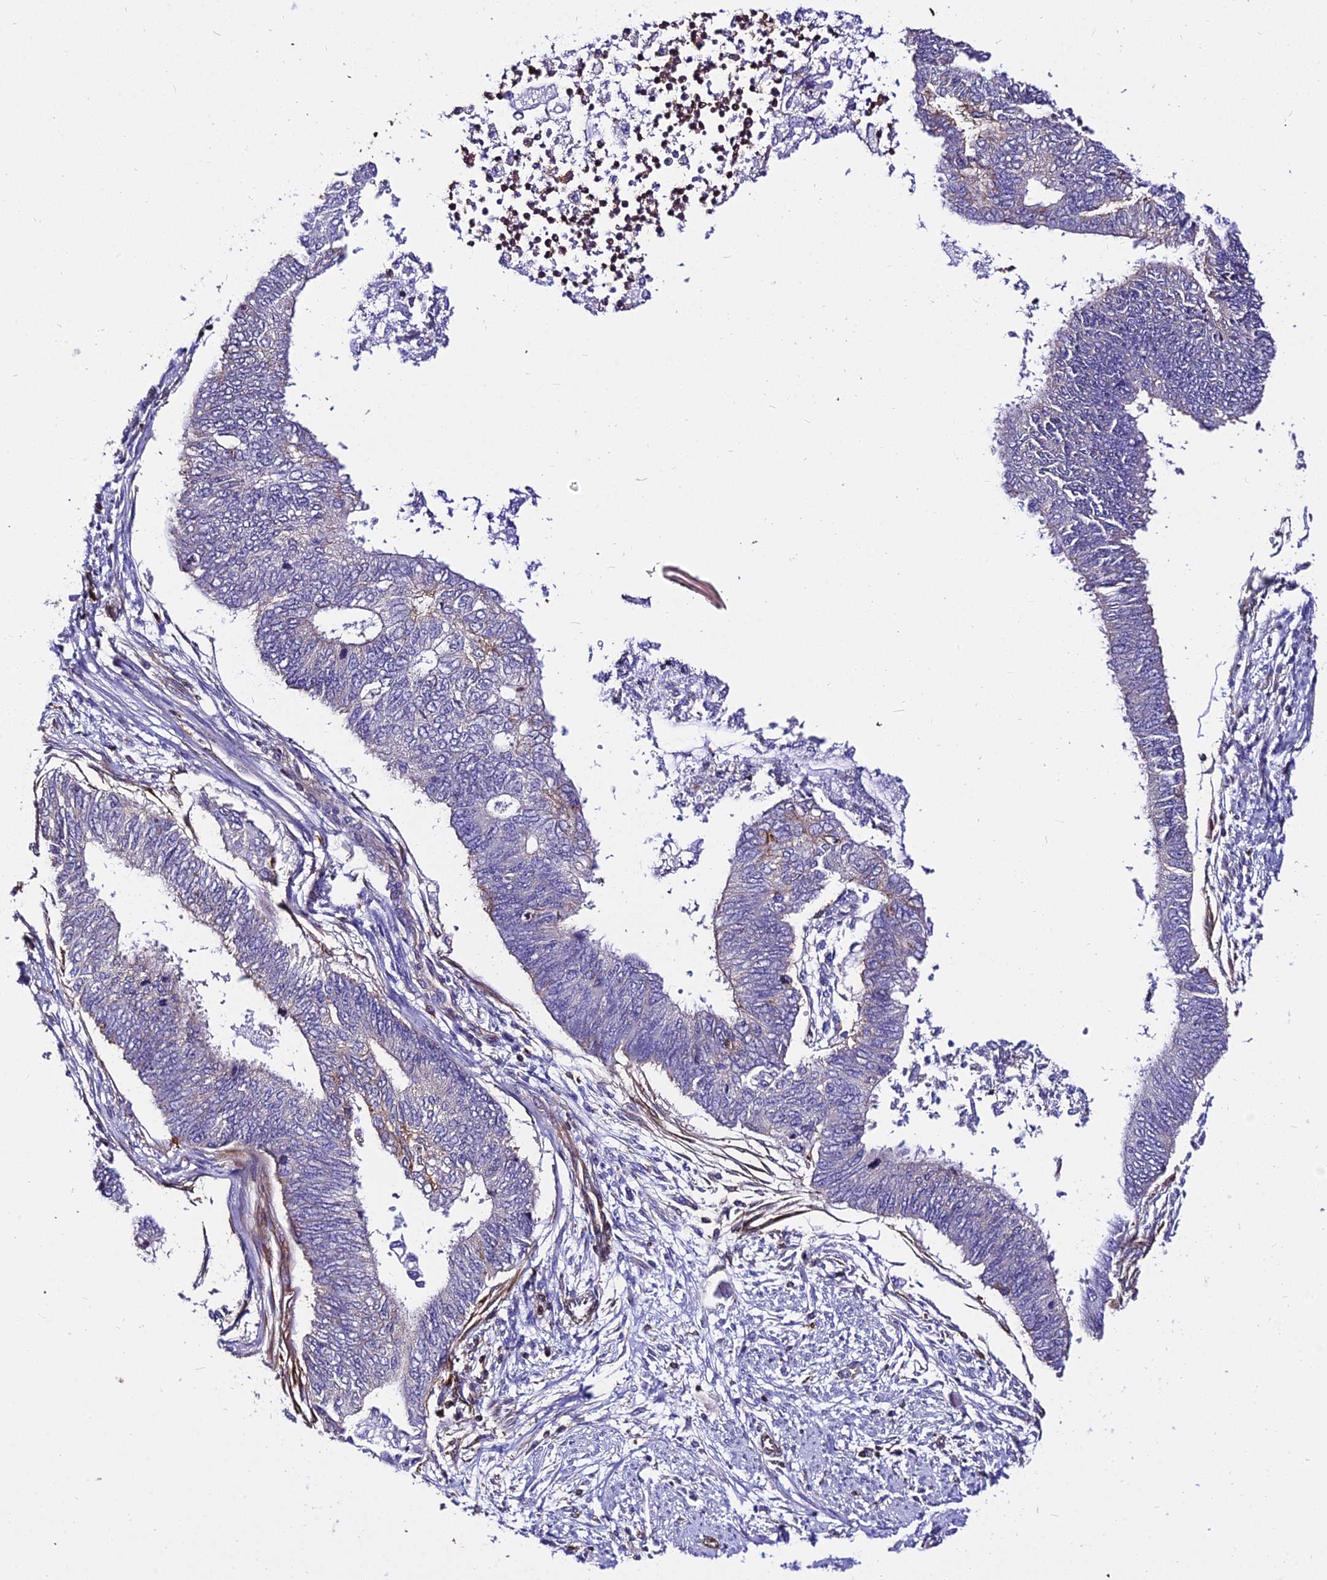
{"staining": {"intensity": "negative", "quantity": "none", "location": "none"}, "tissue": "endometrial cancer", "cell_type": "Tumor cells", "image_type": "cancer", "snomed": [{"axis": "morphology", "description": "Adenocarcinoma, NOS"}, {"axis": "topography", "description": "Endometrium"}], "caption": "High power microscopy photomicrograph of an immunohistochemistry (IHC) image of endometrial adenocarcinoma, revealing no significant expression in tumor cells.", "gene": "CSRP1", "patient": {"sex": "female", "age": 68}}